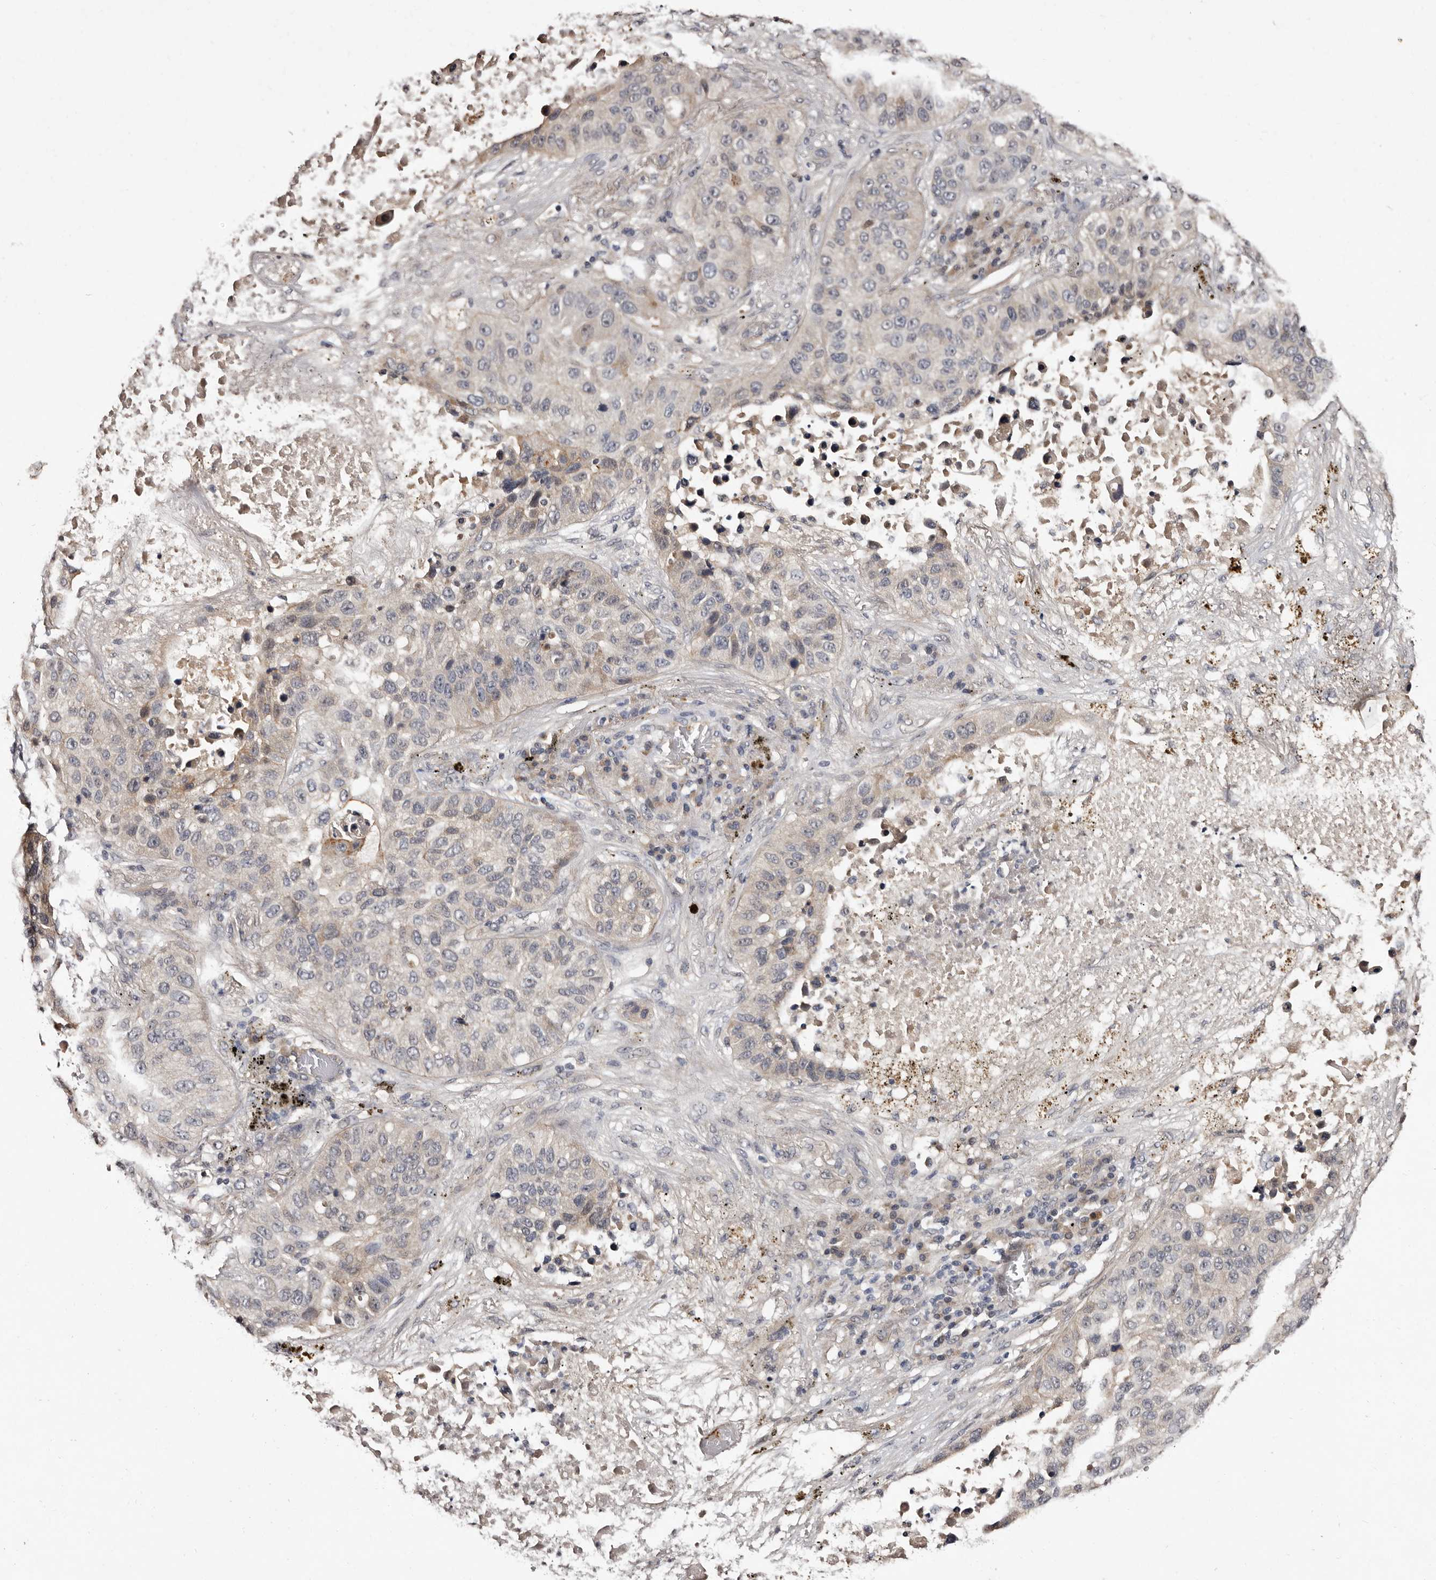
{"staining": {"intensity": "weak", "quantity": "<25%", "location": "cytoplasmic/membranous"}, "tissue": "lung cancer", "cell_type": "Tumor cells", "image_type": "cancer", "snomed": [{"axis": "morphology", "description": "Squamous cell carcinoma, NOS"}, {"axis": "topography", "description": "Lung"}], "caption": "DAB (3,3'-diaminobenzidine) immunohistochemical staining of lung squamous cell carcinoma reveals no significant staining in tumor cells.", "gene": "LANCL2", "patient": {"sex": "male", "age": 57}}